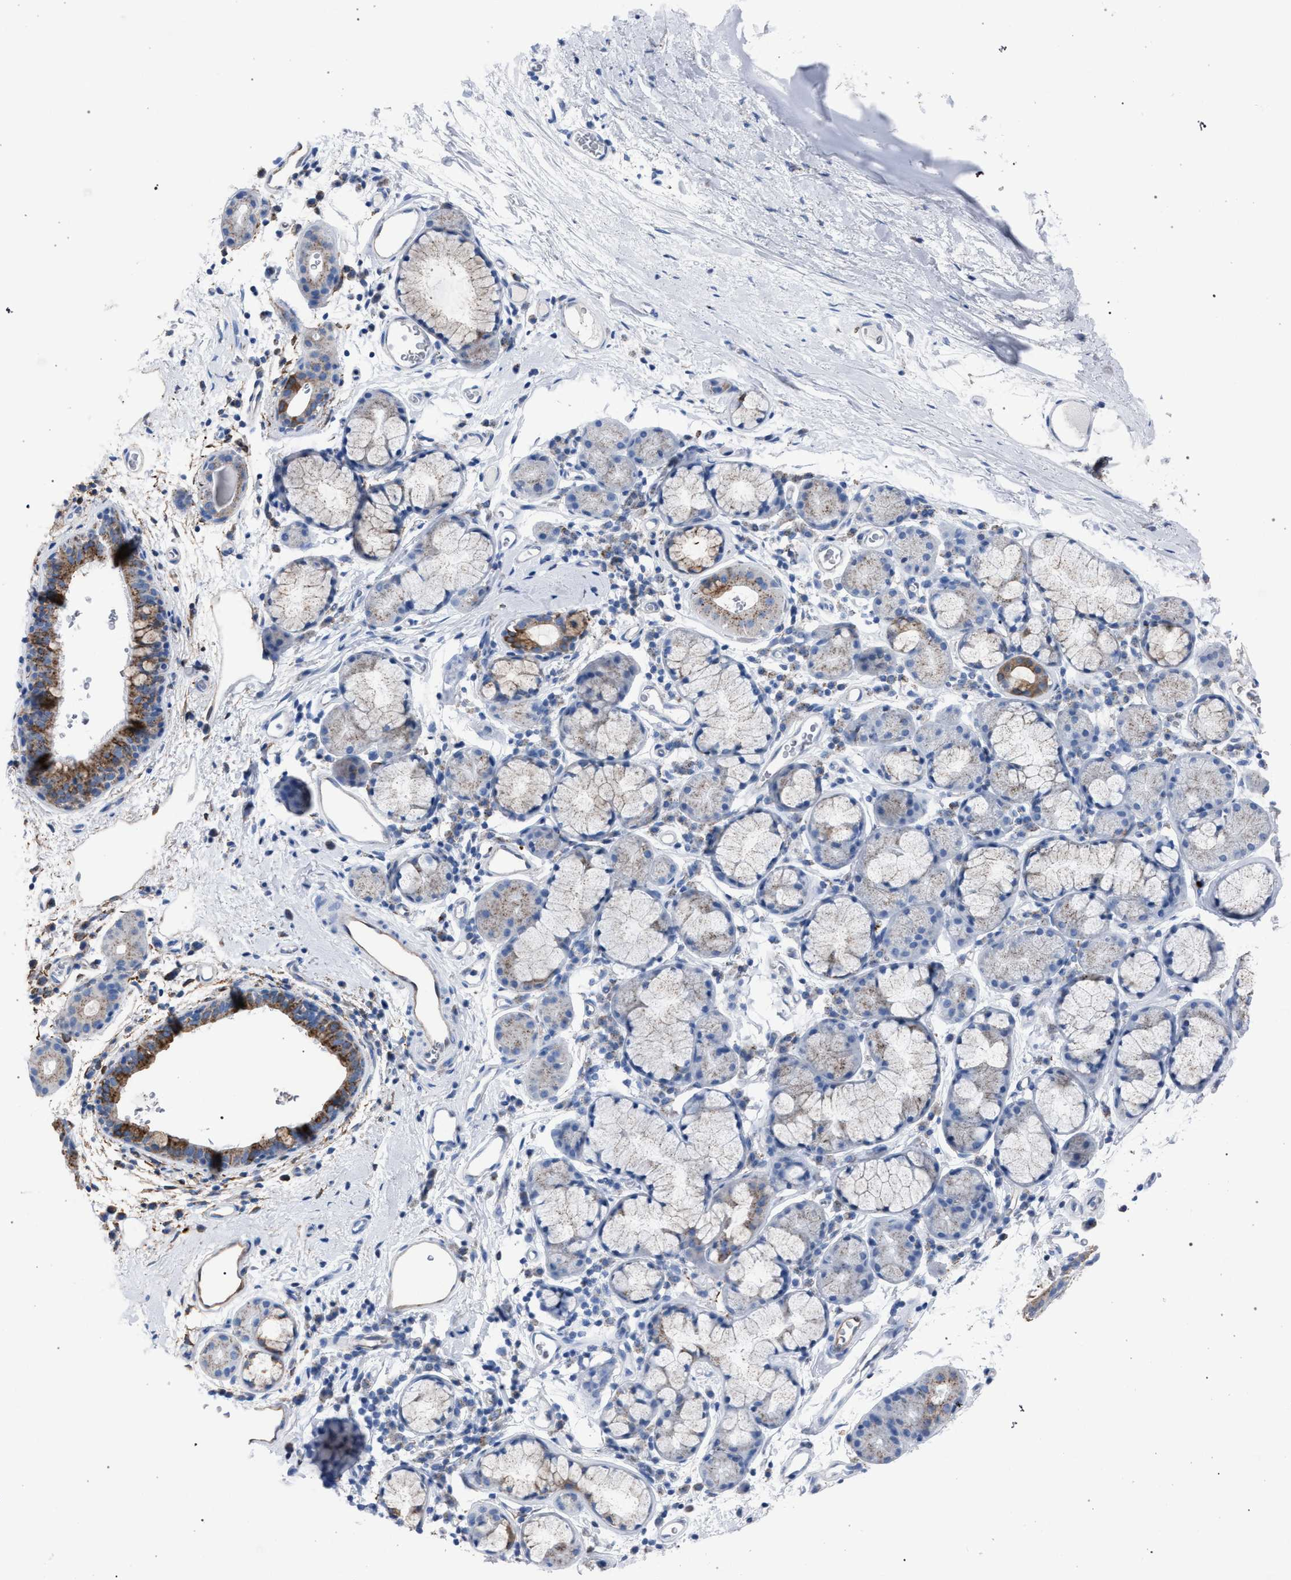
{"staining": {"intensity": "moderate", "quantity": ">75%", "location": "cytoplasmic/membranous"}, "tissue": "bronchus", "cell_type": "Respiratory epithelial cells", "image_type": "normal", "snomed": [{"axis": "morphology", "description": "Normal tissue, NOS"}, {"axis": "topography", "description": "Cartilage tissue"}, {"axis": "topography", "description": "Bronchus"}], "caption": "IHC (DAB (3,3'-diaminobenzidine)) staining of normal bronchus reveals moderate cytoplasmic/membranous protein positivity in approximately >75% of respiratory epithelial cells. (brown staining indicates protein expression, while blue staining denotes nuclei).", "gene": "HSD17B4", "patient": {"sex": "female", "age": 53}}